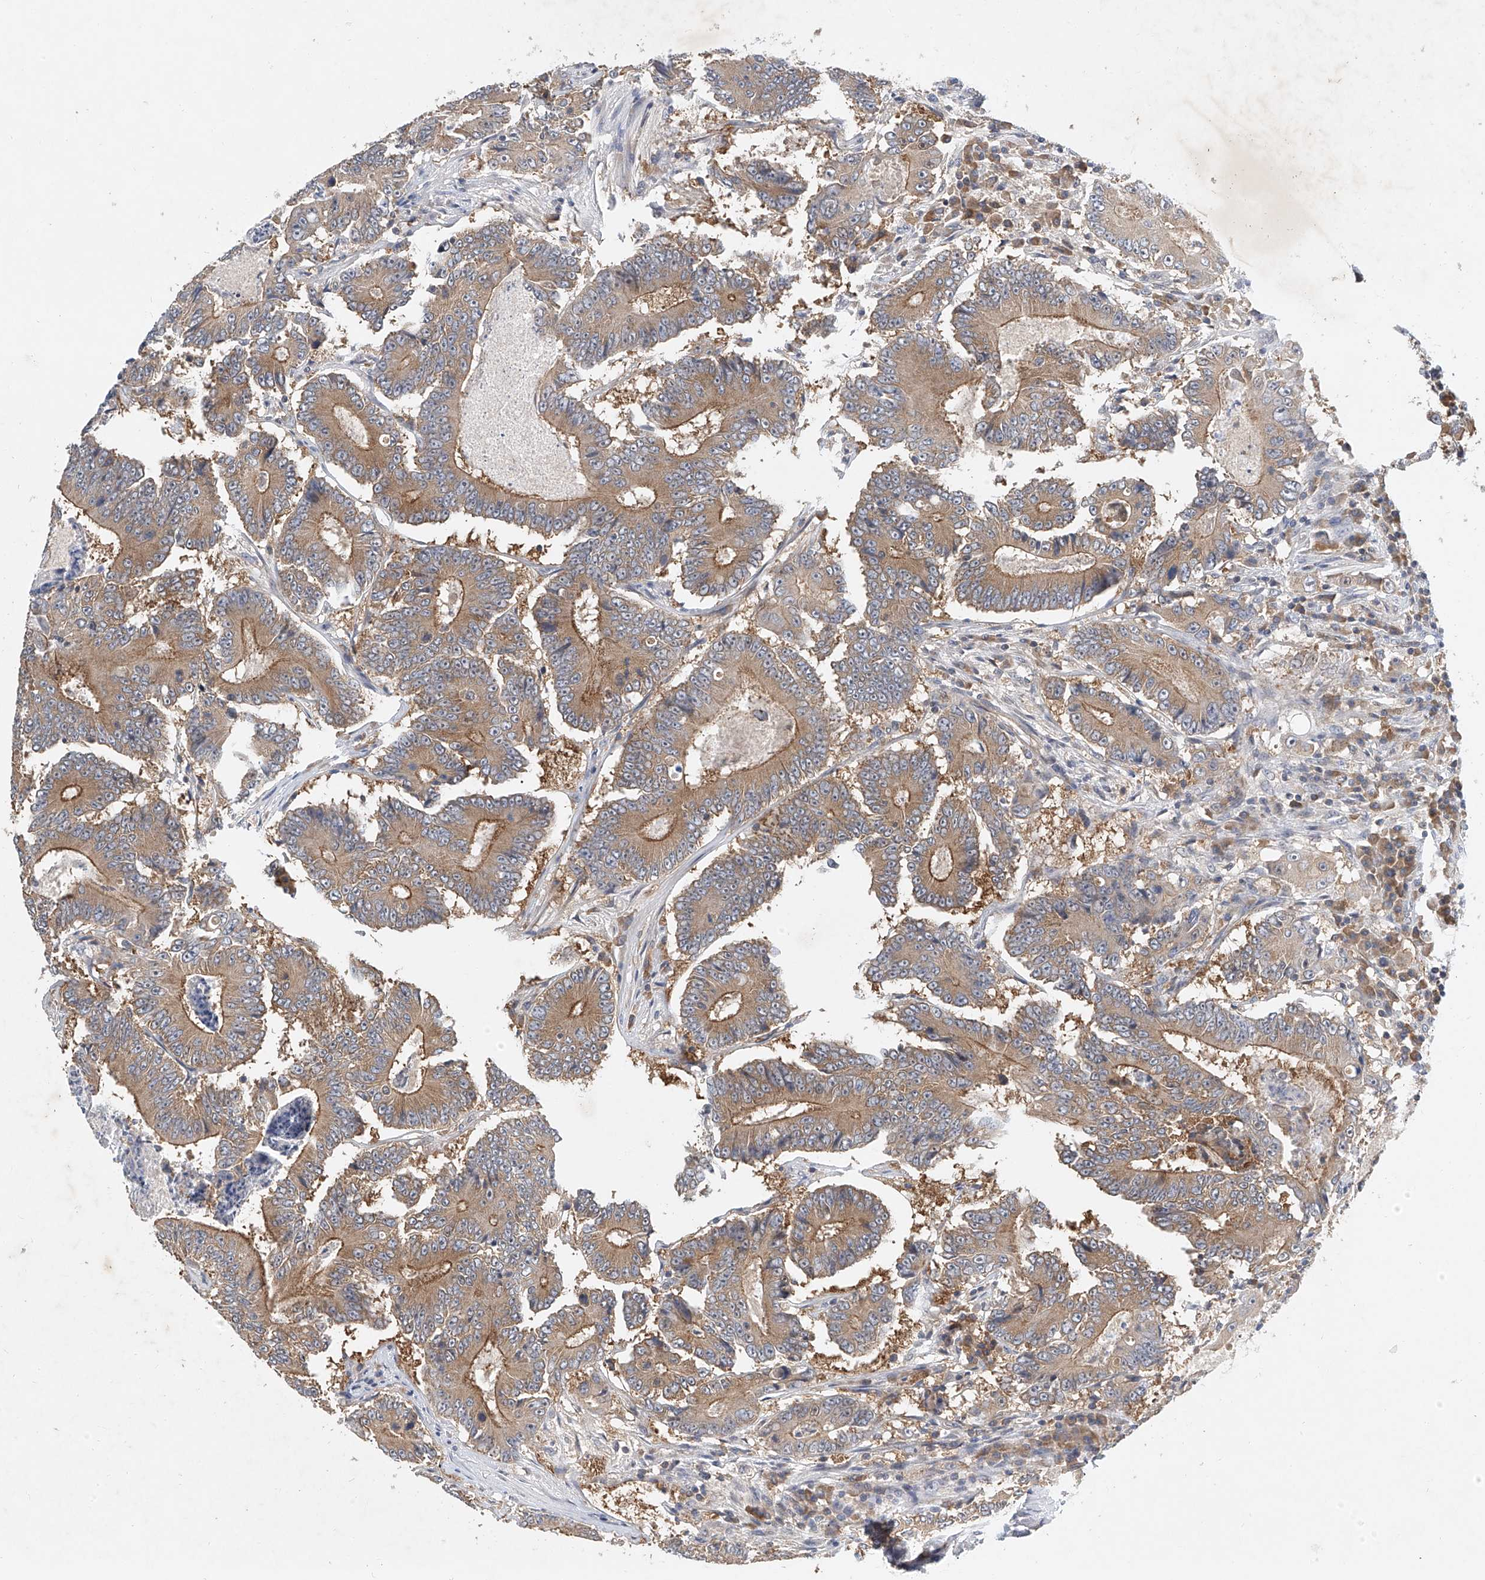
{"staining": {"intensity": "moderate", "quantity": ">75%", "location": "cytoplasmic/membranous"}, "tissue": "colorectal cancer", "cell_type": "Tumor cells", "image_type": "cancer", "snomed": [{"axis": "morphology", "description": "Adenocarcinoma, NOS"}, {"axis": "topography", "description": "Colon"}], "caption": "Human adenocarcinoma (colorectal) stained with a brown dye demonstrates moderate cytoplasmic/membranous positive positivity in about >75% of tumor cells.", "gene": "CARMIL1", "patient": {"sex": "male", "age": 83}}